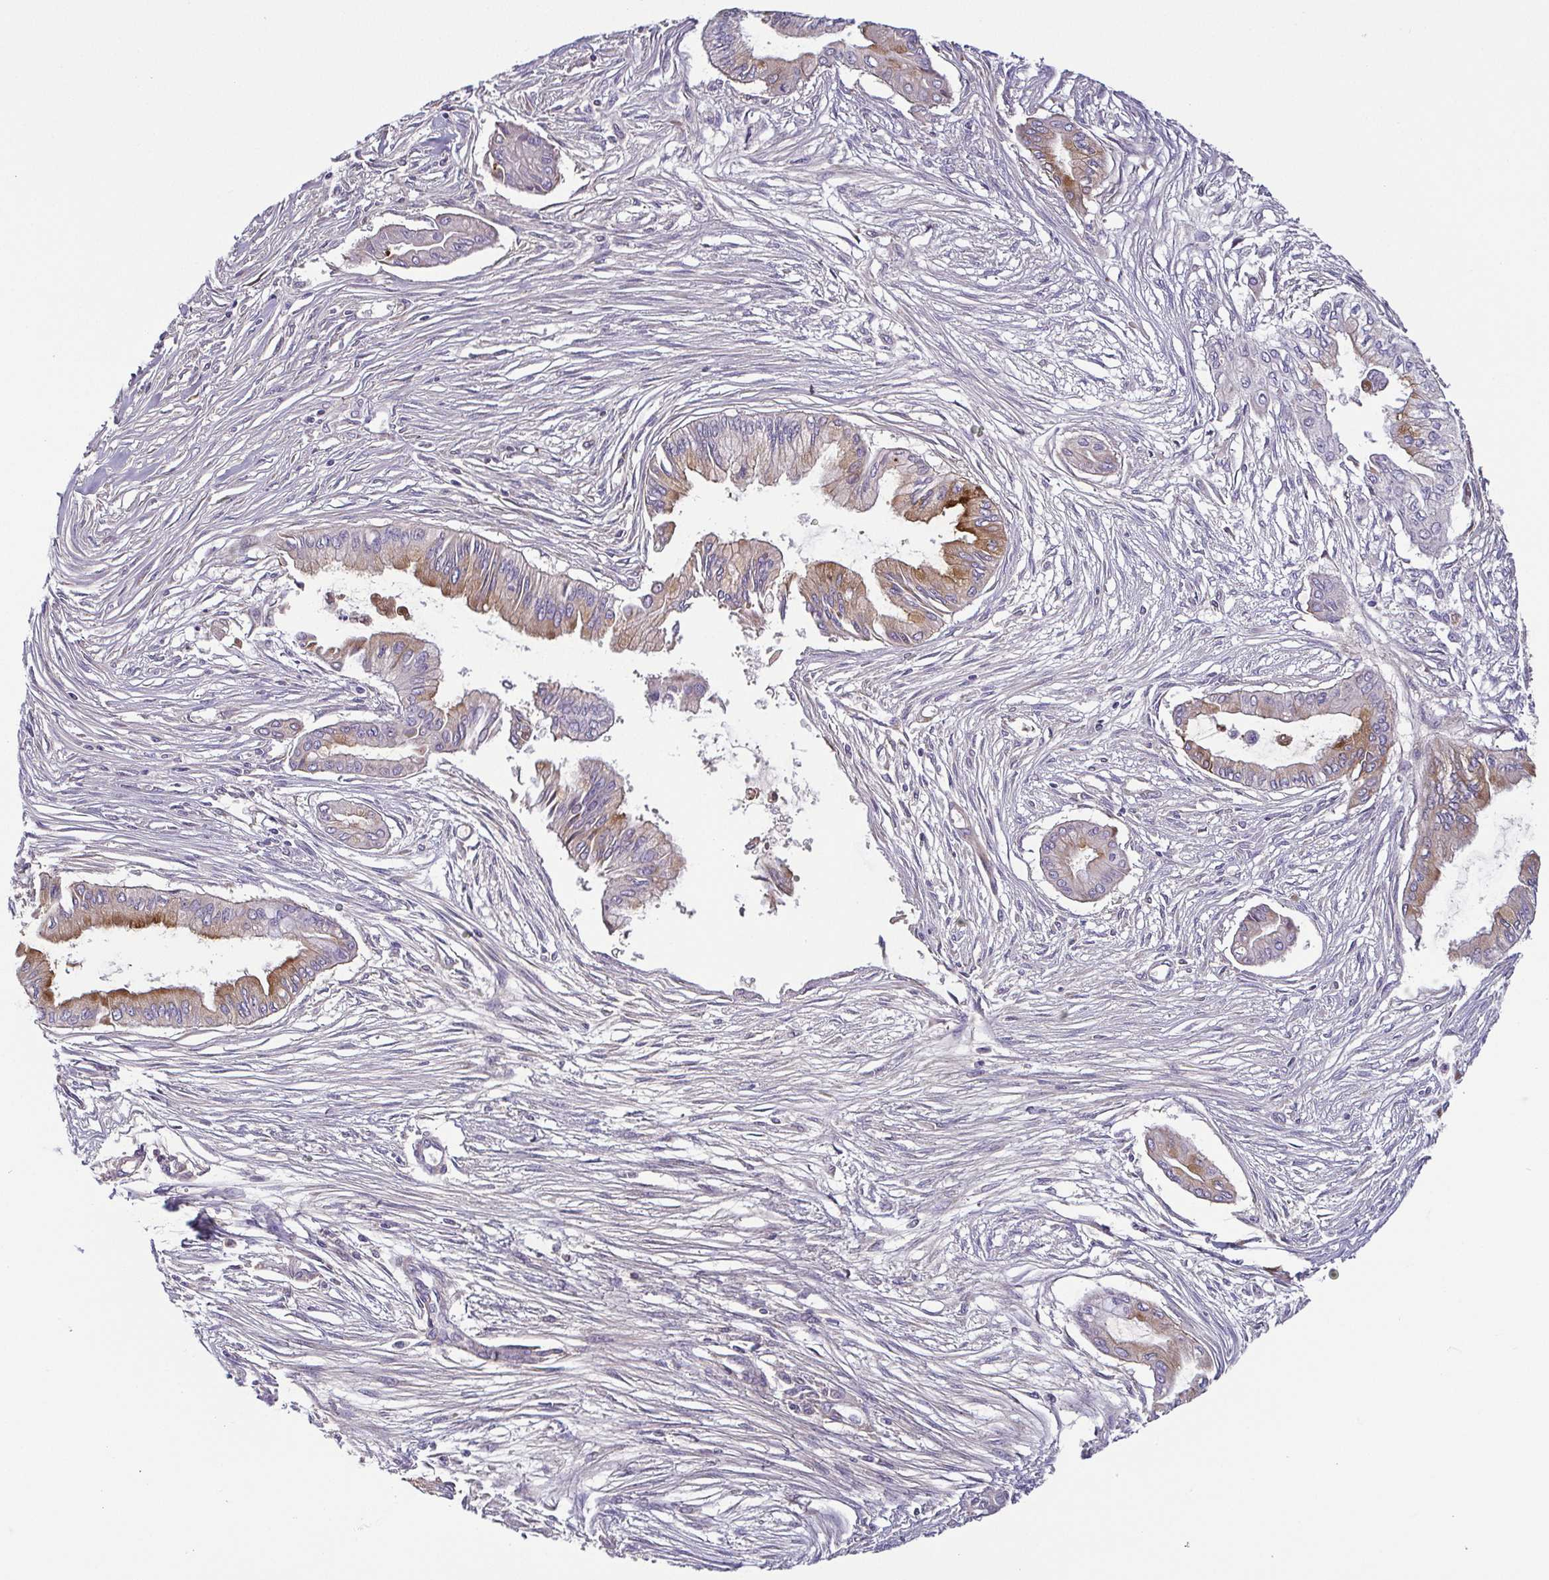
{"staining": {"intensity": "moderate", "quantity": "<25%", "location": "cytoplasmic/membranous"}, "tissue": "pancreatic cancer", "cell_type": "Tumor cells", "image_type": "cancer", "snomed": [{"axis": "morphology", "description": "Adenocarcinoma, NOS"}, {"axis": "topography", "description": "Pancreas"}], "caption": "Tumor cells show moderate cytoplasmic/membranous expression in approximately <25% of cells in pancreatic cancer (adenocarcinoma).", "gene": "ECM1", "patient": {"sex": "female", "age": 68}}